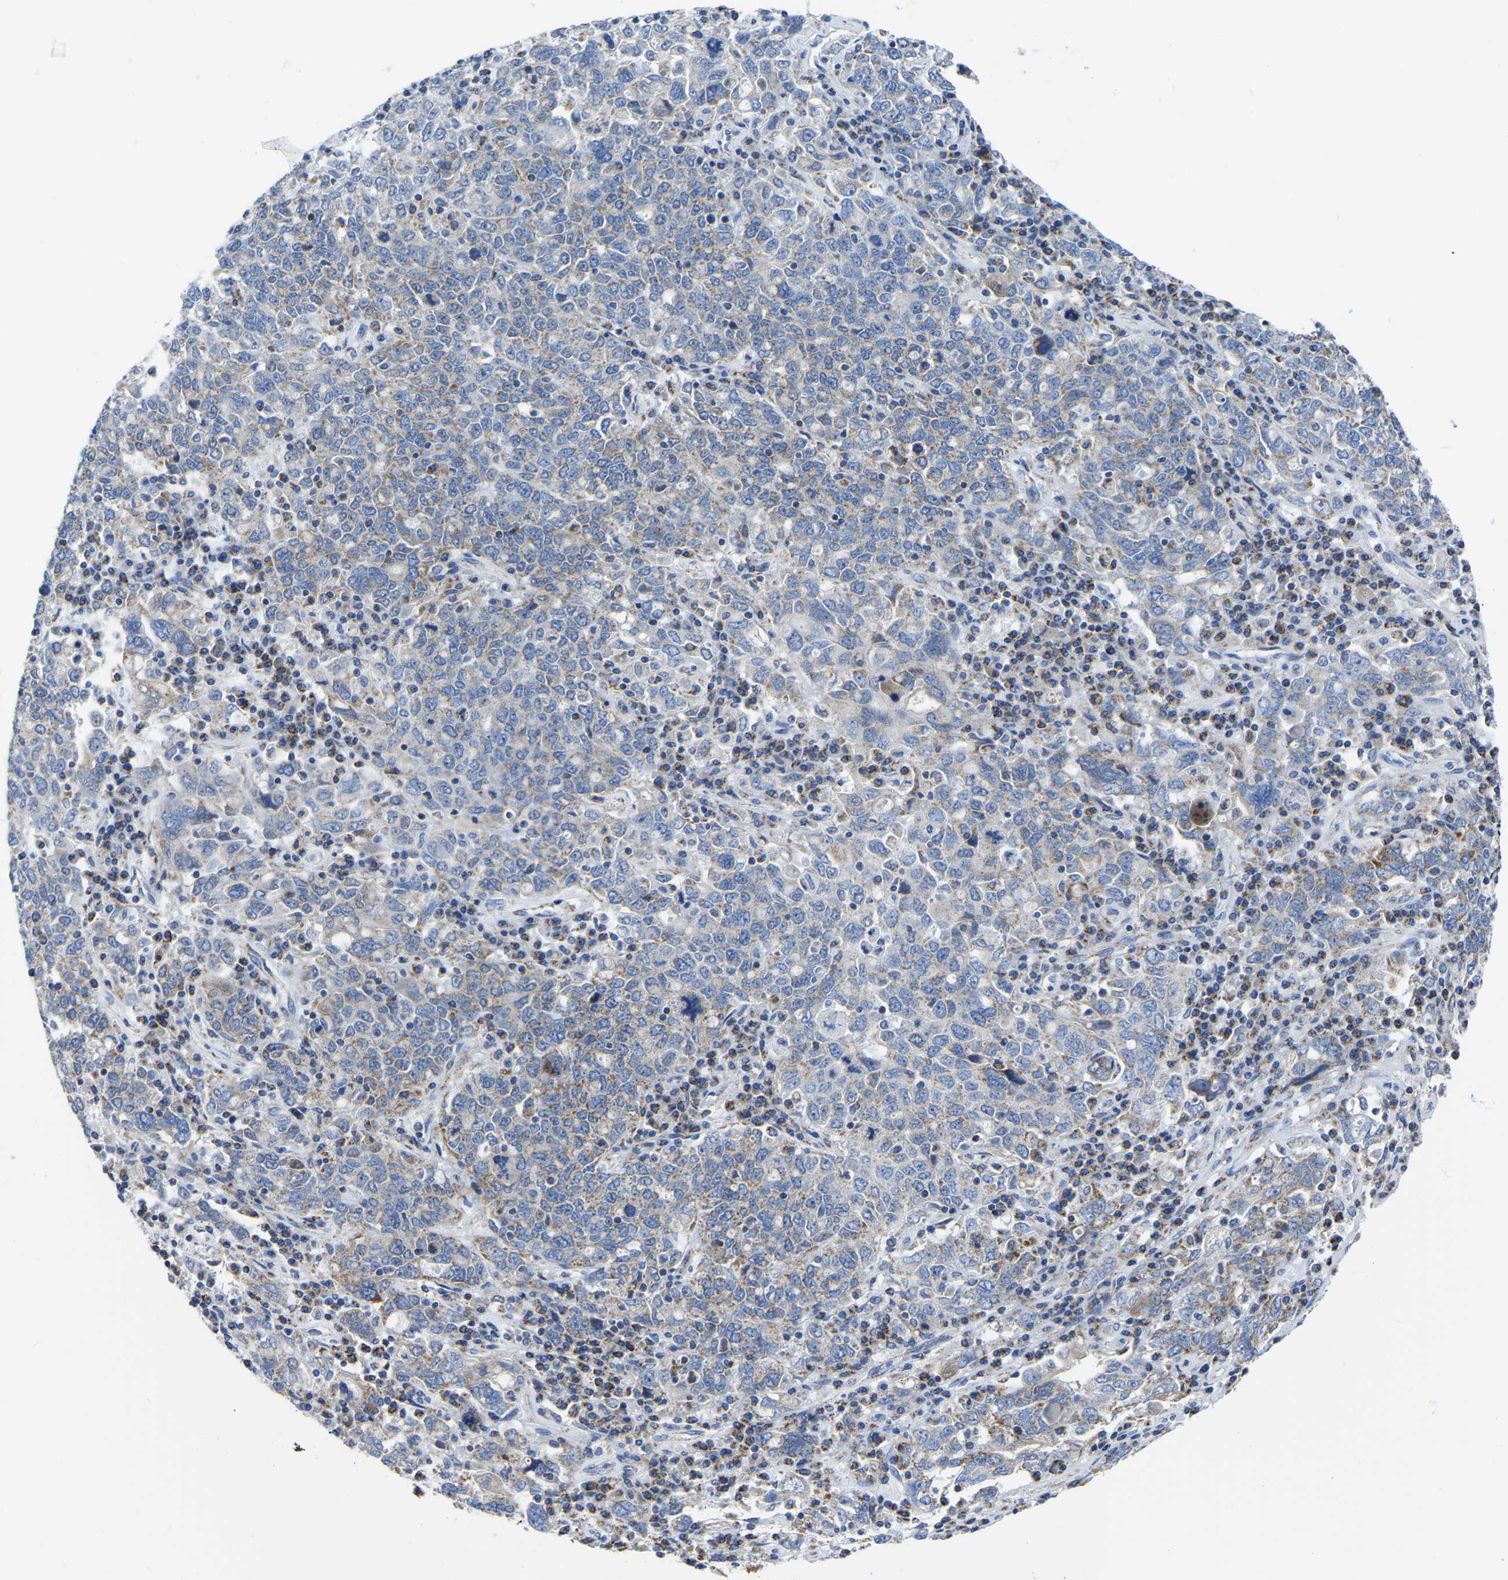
{"staining": {"intensity": "negative", "quantity": "none", "location": "none"}, "tissue": "ovarian cancer", "cell_type": "Tumor cells", "image_type": "cancer", "snomed": [{"axis": "morphology", "description": "Carcinoma, endometroid"}, {"axis": "topography", "description": "Ovary"}], "caption": "Human ovarian cancer (endometroid carcinoma) stained for a protein using immunohistochemistry reveals no expression in tumor cells.", "gene": "ETFA", "patient": {"sex": "female", "age": 62}}